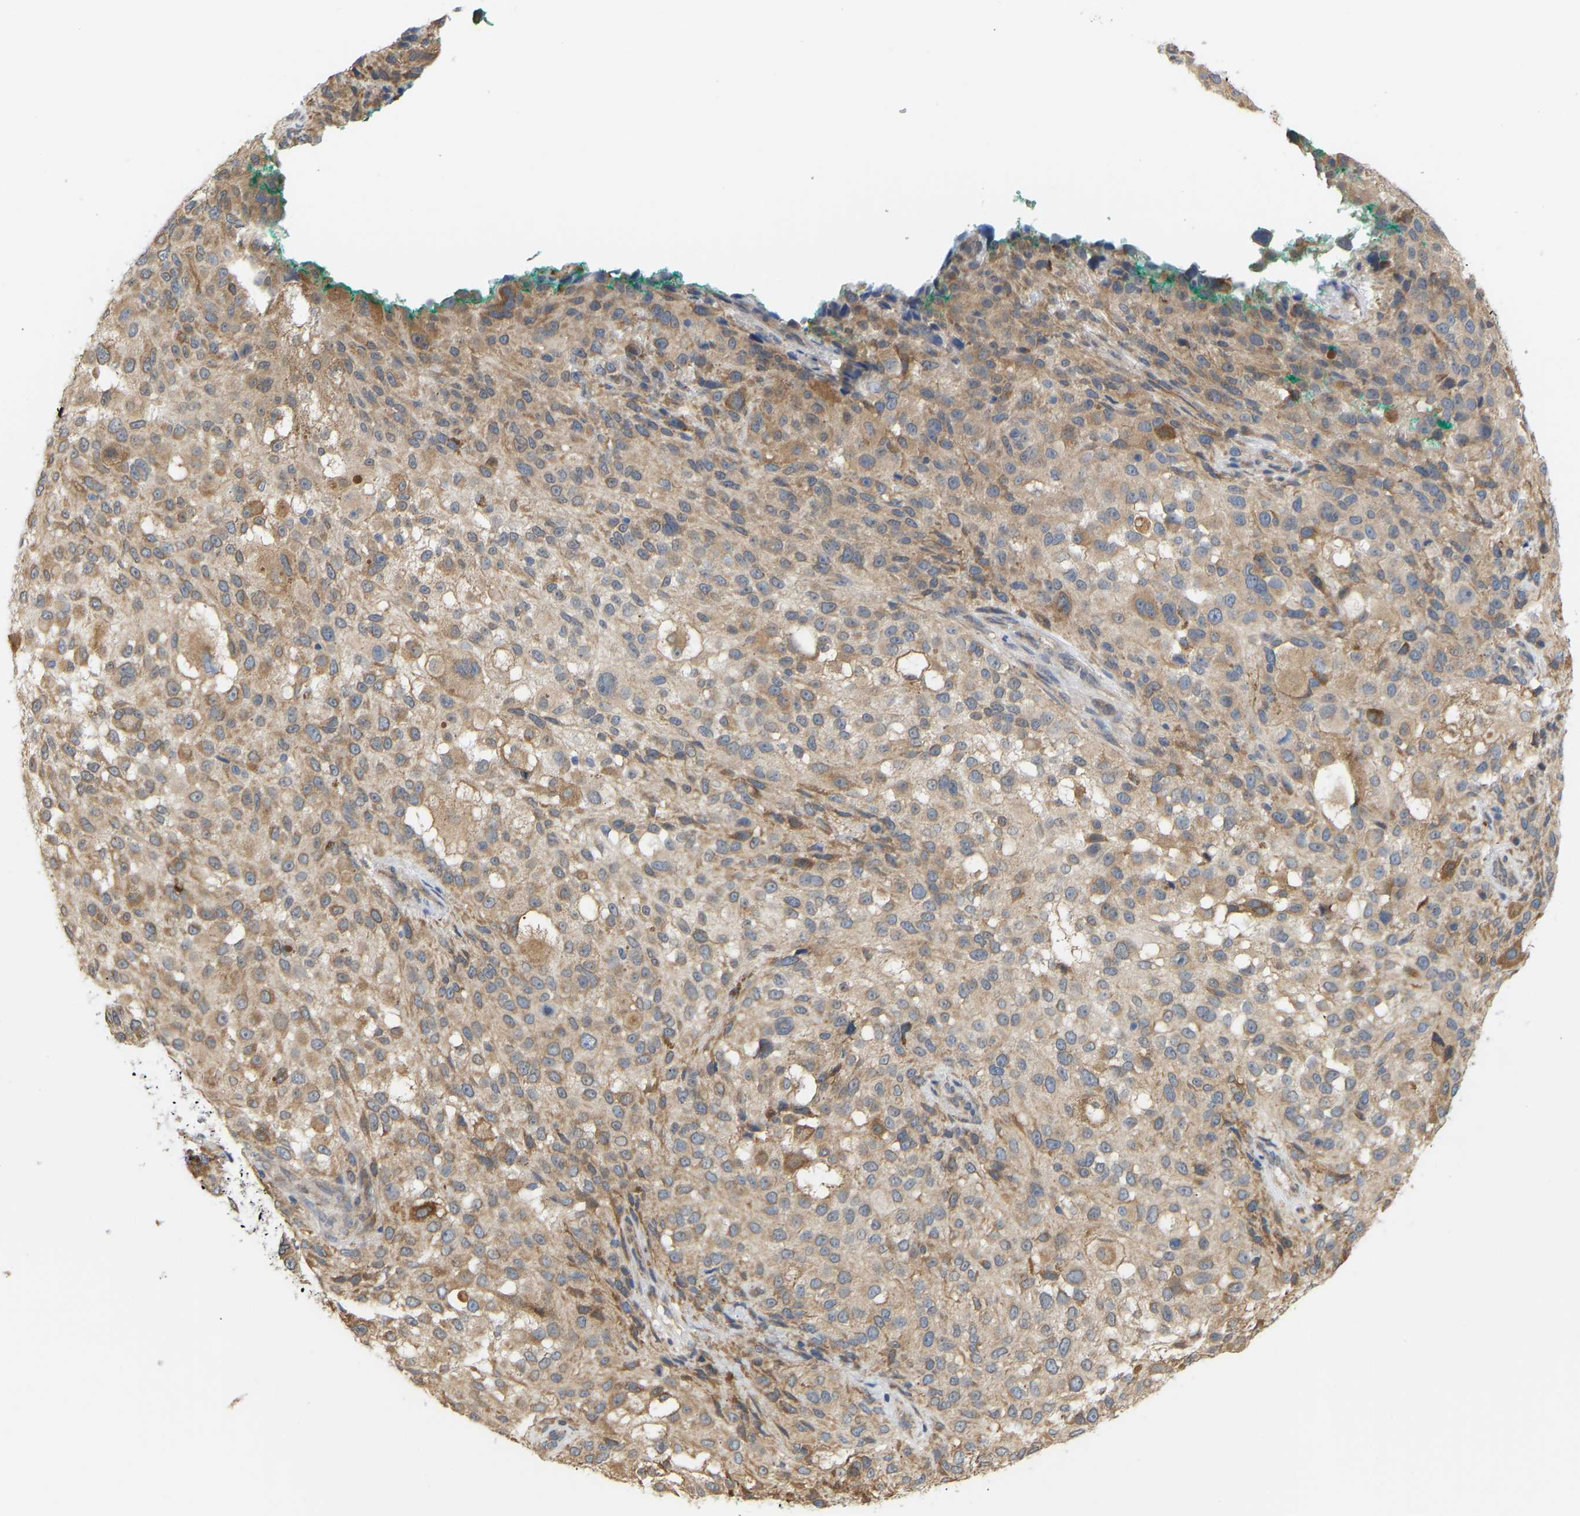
{"staining": {"intensity": "weak", "quantity": ">75%", "location": "cytoplasmic/membranous"}, "tissue": "melanoma", "cell_type": "Tumor cells", "image_type": "cancer", "snomed": [{"axis": "morphology", "description": "Necrosis, NOS"}, {"axis": "morphology", "description": "Malignant melanoma, NOS"}, {"axis": "topography", "description": "Skin"}], "caption": "IHC of melanoma exhibits low levels of weak cytoplasmic/membranous expression in about >75% of tumor cells.", "gene": "BEND3", "patient": {"sex": "female", "age": 87}}